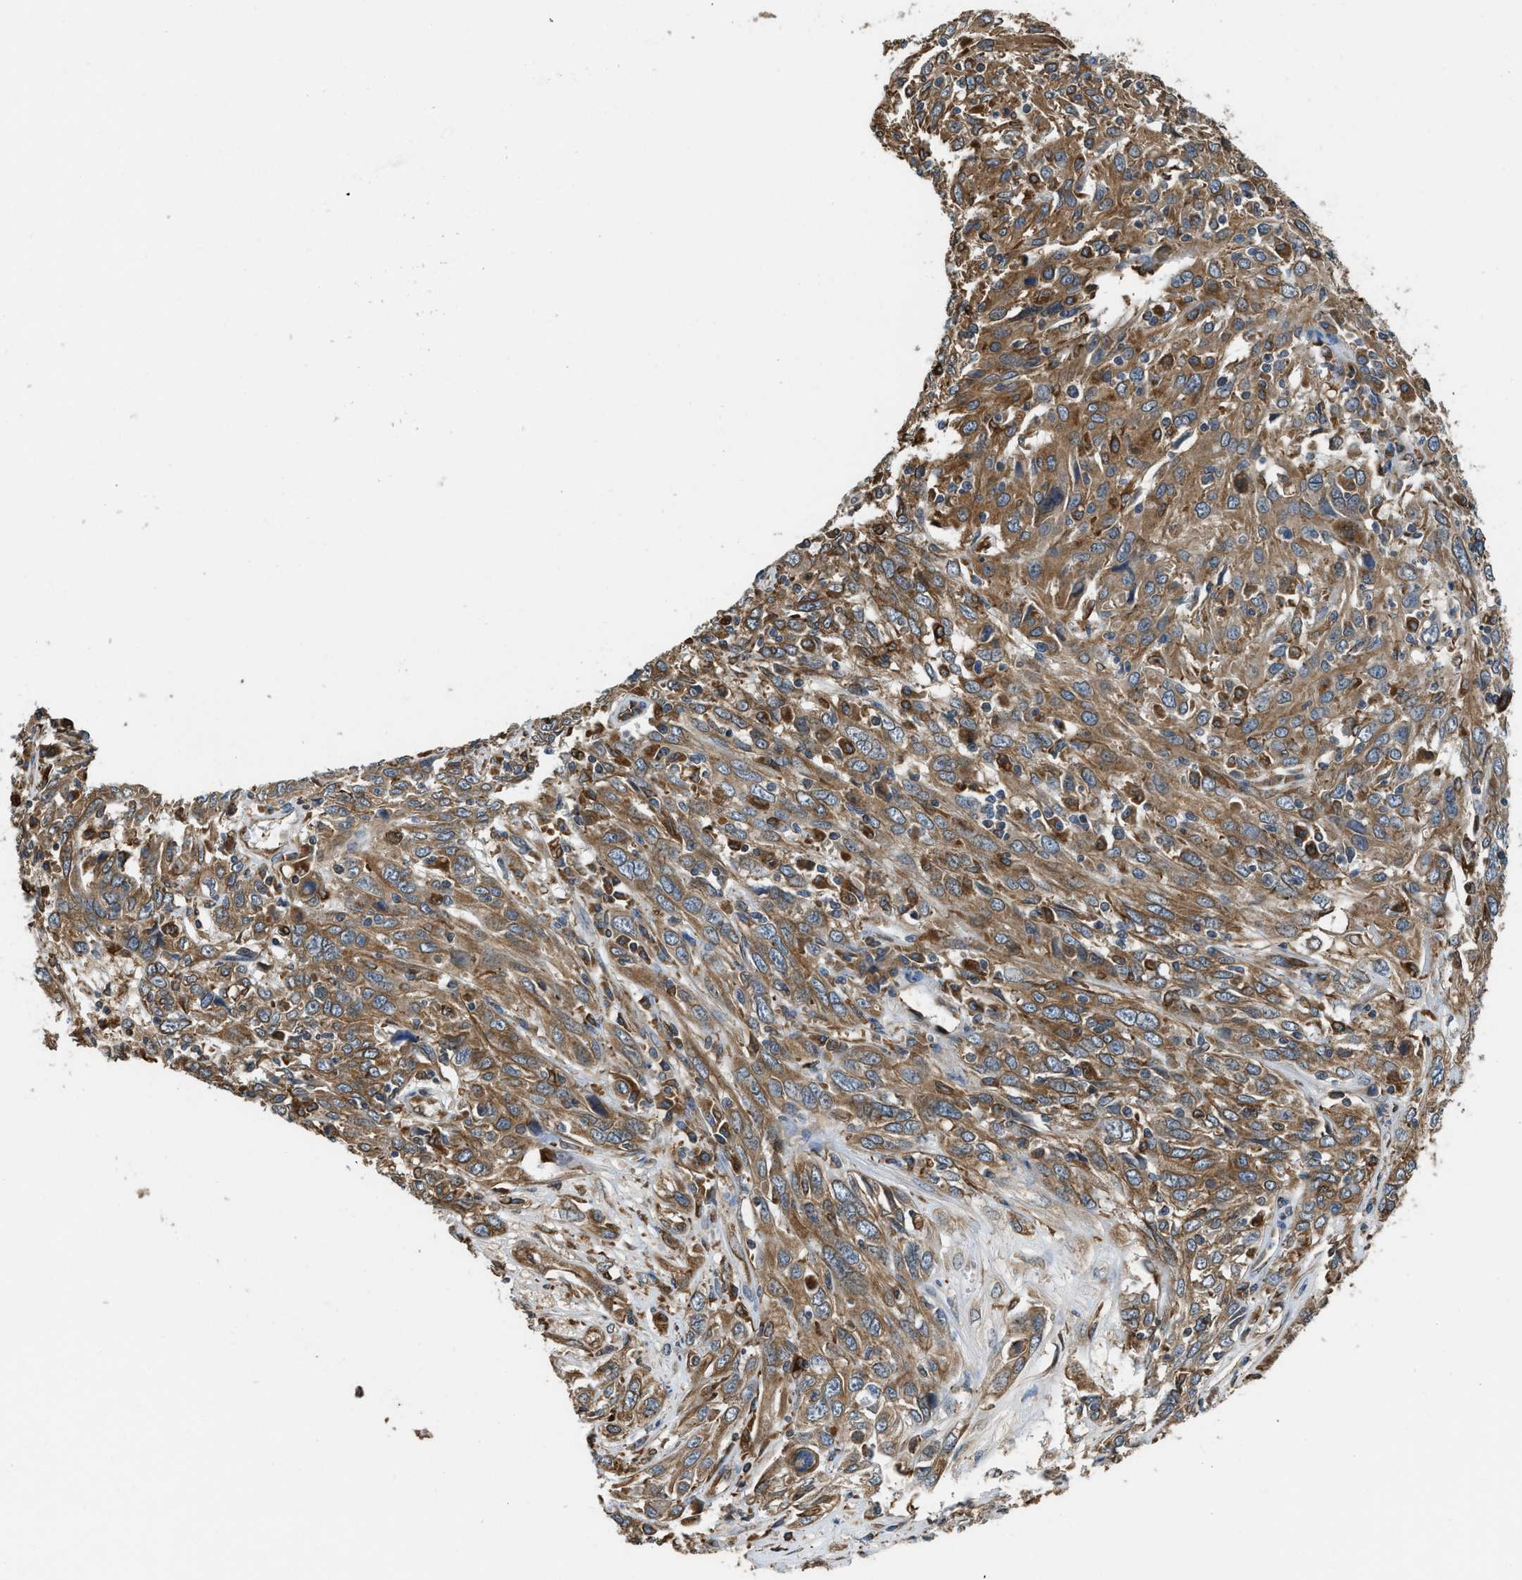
{"staining": {"intensity": "moderate", "quantity": ">75%", "location": "cytoplasmic/membranous"}, "tissue": "cervical cancer", "cell_type": "Tumor cells", "image_type": "cancer", "snomed": [{"axis": "morphology", "description": "Squamous cell carcinoma, NOS"}, {"axis": "topography", "description": "Cervix"}], "caption": "Tumor cells exhibit medium levels of moderate cytoplasmic/membranous positivity in about >75% of cells in squamous cell carcinoma (cervical).", "gene": "BCAP31", "patient": {"sex": "female", "age": 46}}